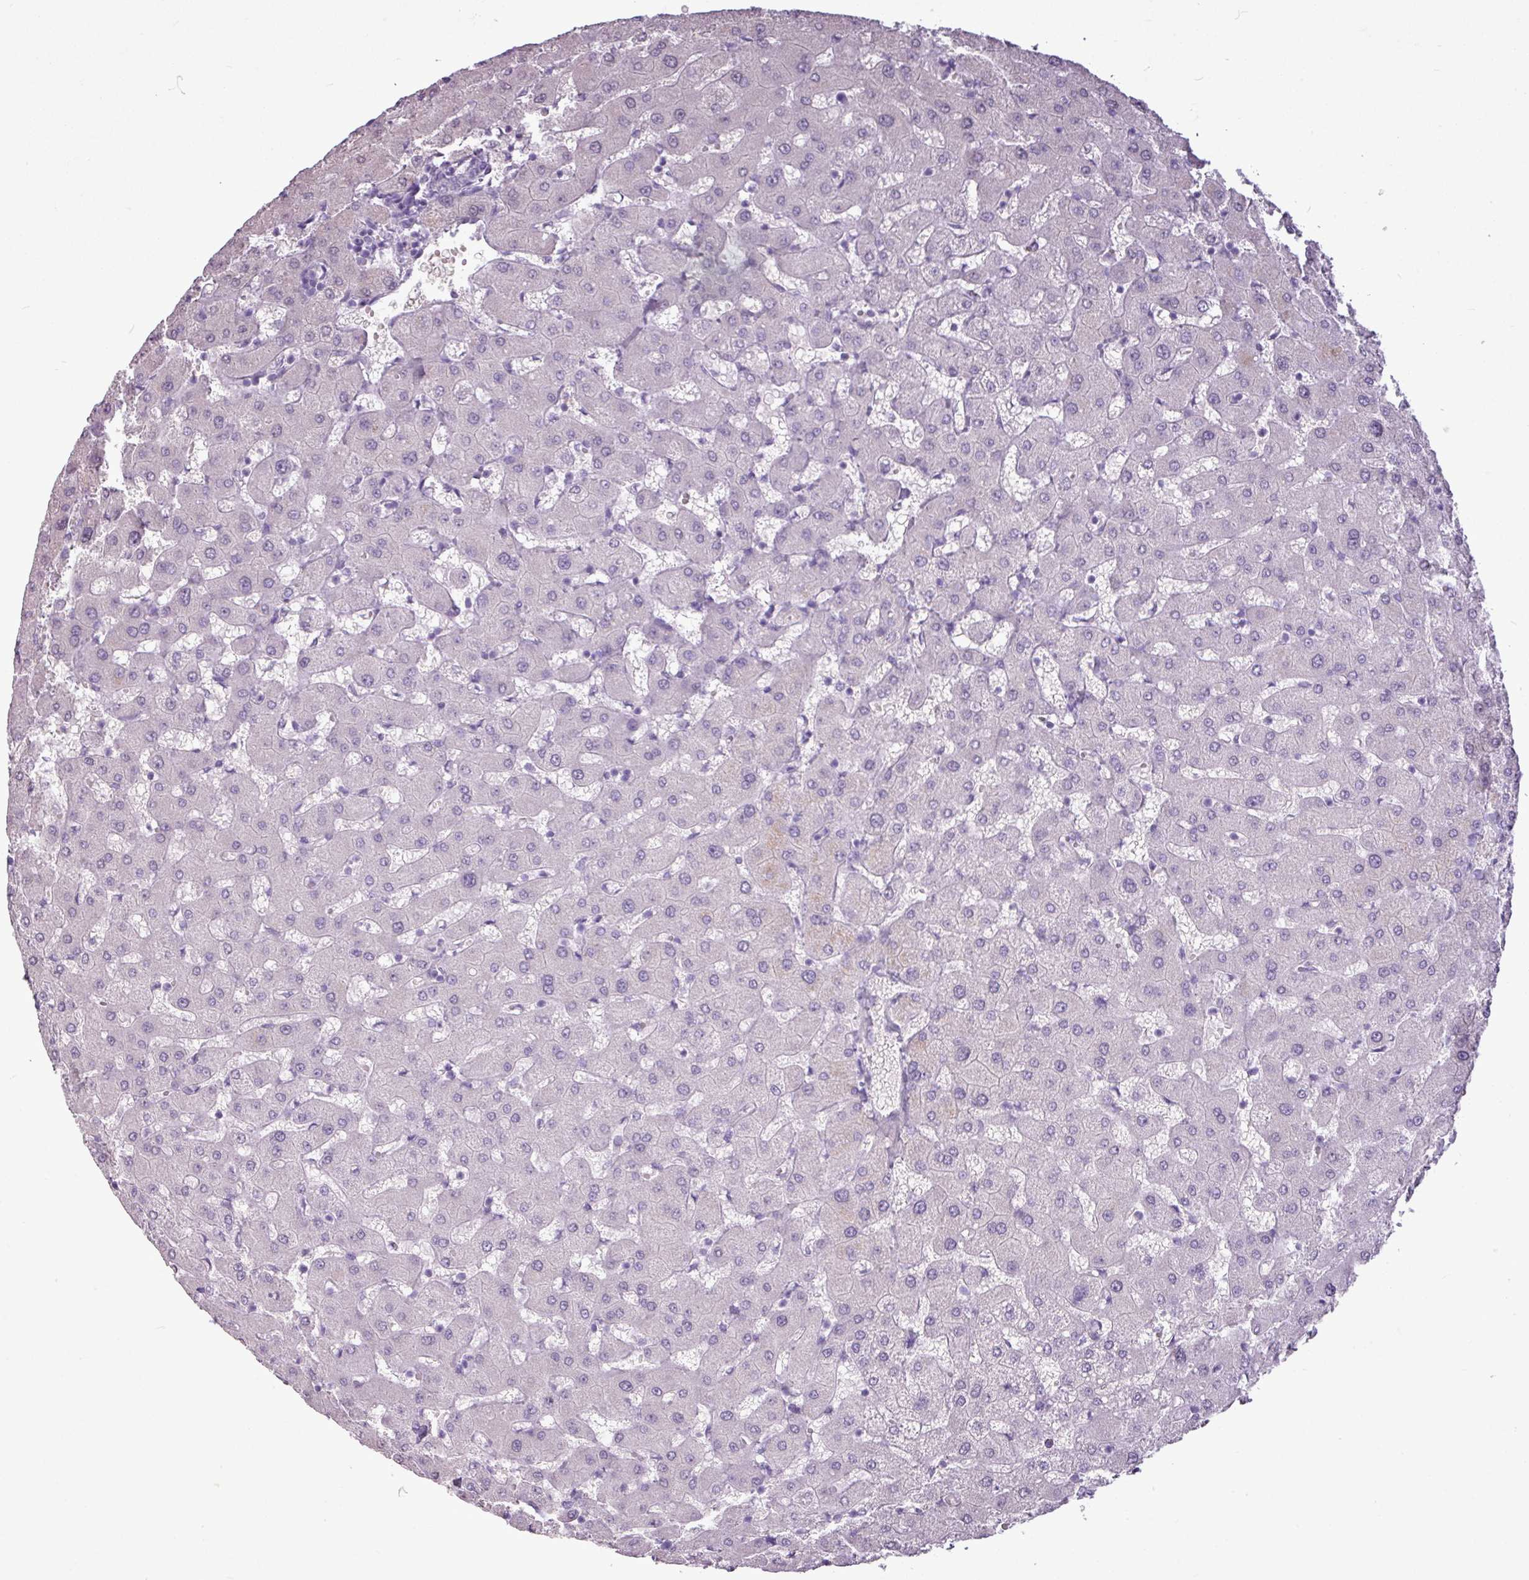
{"staining": {"intensity": "negative", "quantity": "none", "location": "none"}, "tissue": "liver", "cell_type": "Cholangiocytes", "image_type": "normal", "snomed": [{"axis": "morphology", "description": "Normal tissue, NOS"}, {"axis": "topography", "description": "Liver"}], "caption": "This is a histopathology image of IHC staining of benign liver, which shows no positivity in cholangiocytes. (Immunohistochemistry (ihc), brightfield microscopy, high magnification).", "gene": "AMY2A", "patient": {"sex": "female", "age": 63}}